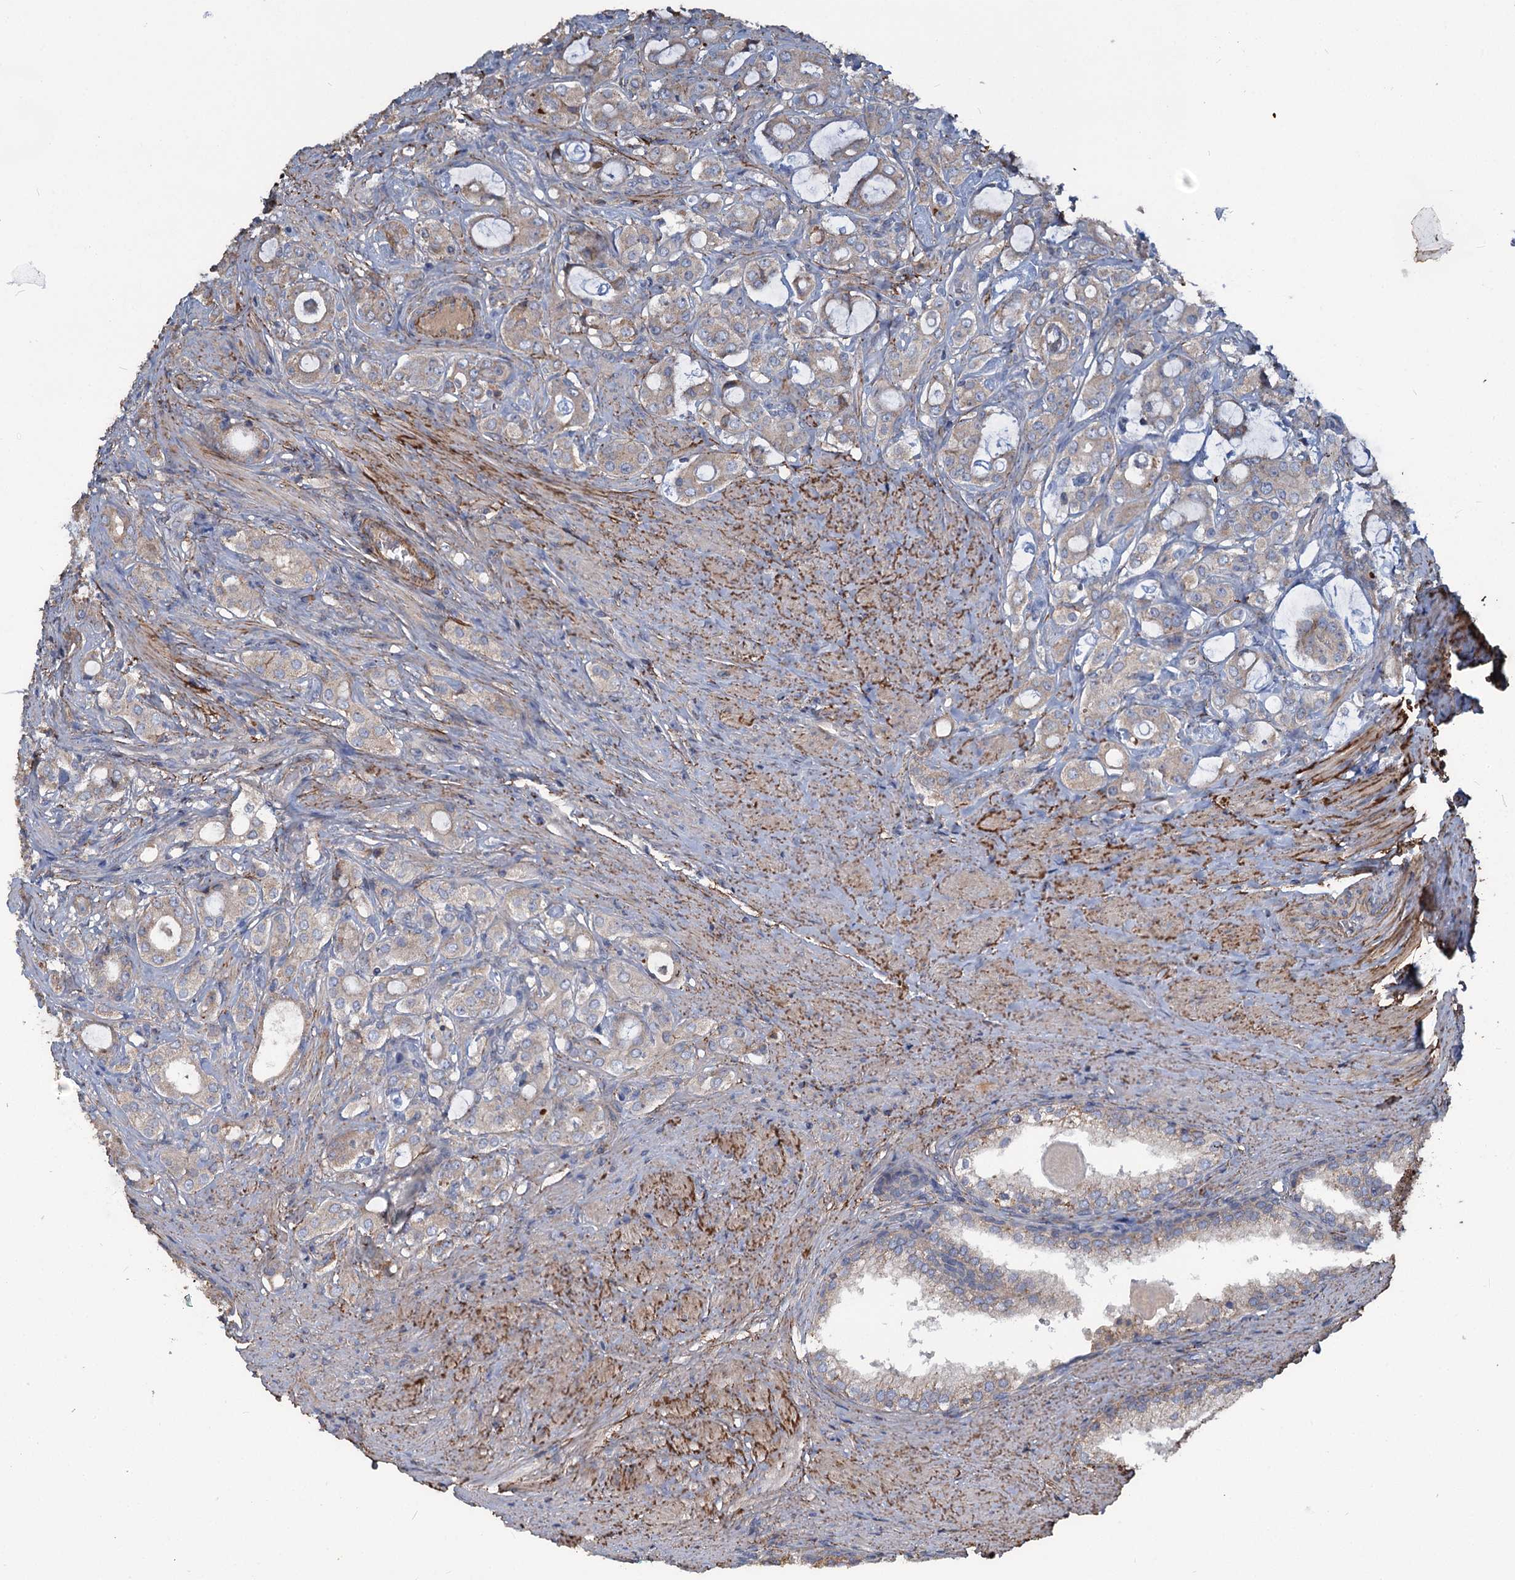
{"staining": {"intensity": "weak", "quantity": "<25%", "location": "cytoplasmic/membranous"}, "tissue": "prostate cancer", "cell_type": "Tumor cells", "image_type": "cancer", "snomed": [{"axis": "morphology", "description": "Adenocarcinoma, High grade"}, {"axis": "topography", "description": "Prostate"}], "caption": "Immunohistochemical staining of prostate high-grade adenocarcinoma reveals no significant positivity in tumor cells. (IHC, brightfield microscopy, high magnification).", "gene": "URAD", "patient": {"sex": "male", "age": 63}}